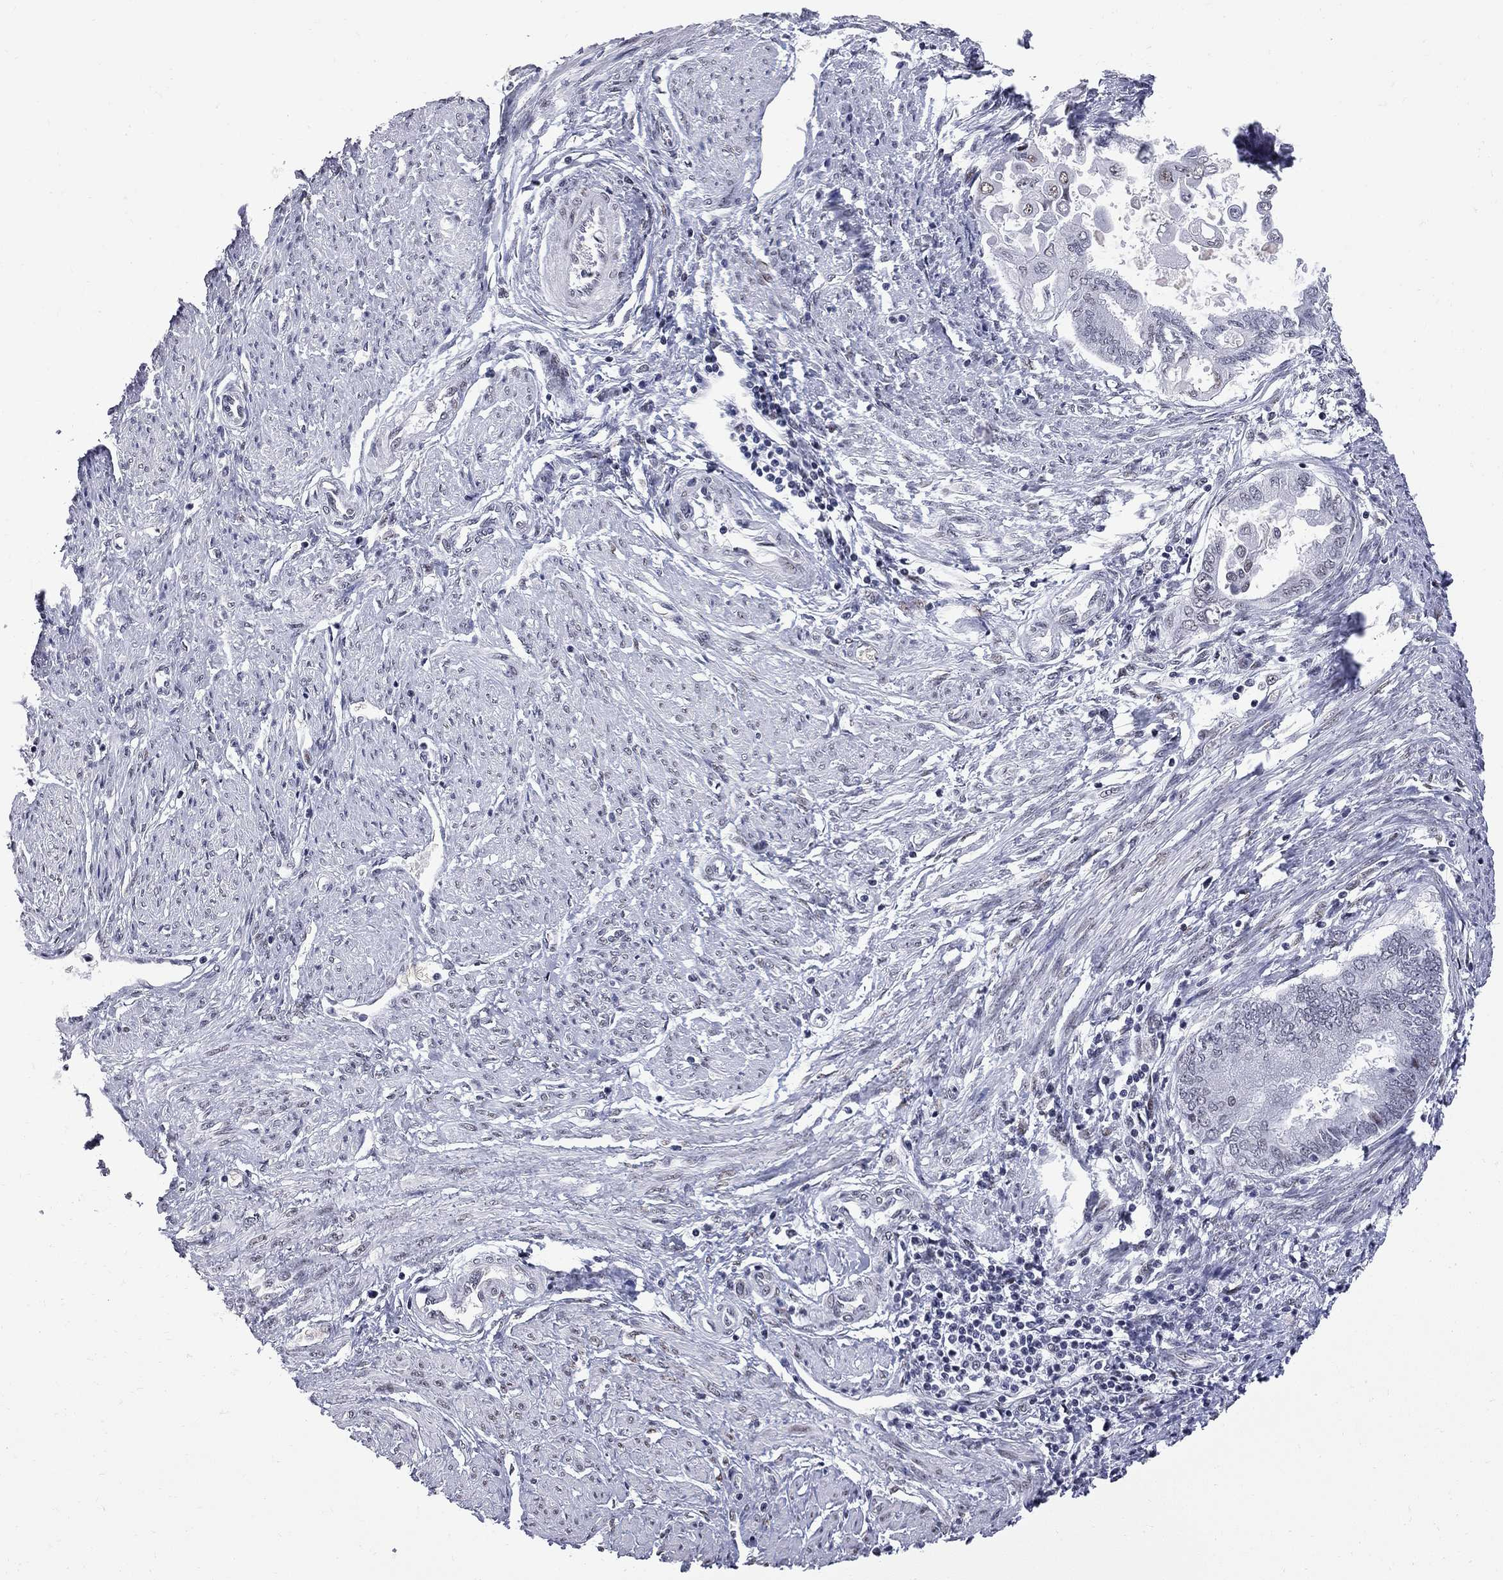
{"staining": {"intensity": "weak", "quantity": "<25%", "location": "nuclear"}, "tissue": "endometrial cancer", "cell_type": "Tumor cells", "image_type": "cancer", "snomed": [{"axis": "morphology", "description": "Adenocarcinoma, NOS"}, {"axis": "topography", "description": "Endometrium"}], "caption": "IHC micrograph of adenocarcinoma (endometrial) stained for a protein (brown), which shows no positivity in tumor cells.", "gene": "ZBTB47", "patient": {"sex": "female", "age": 86}}